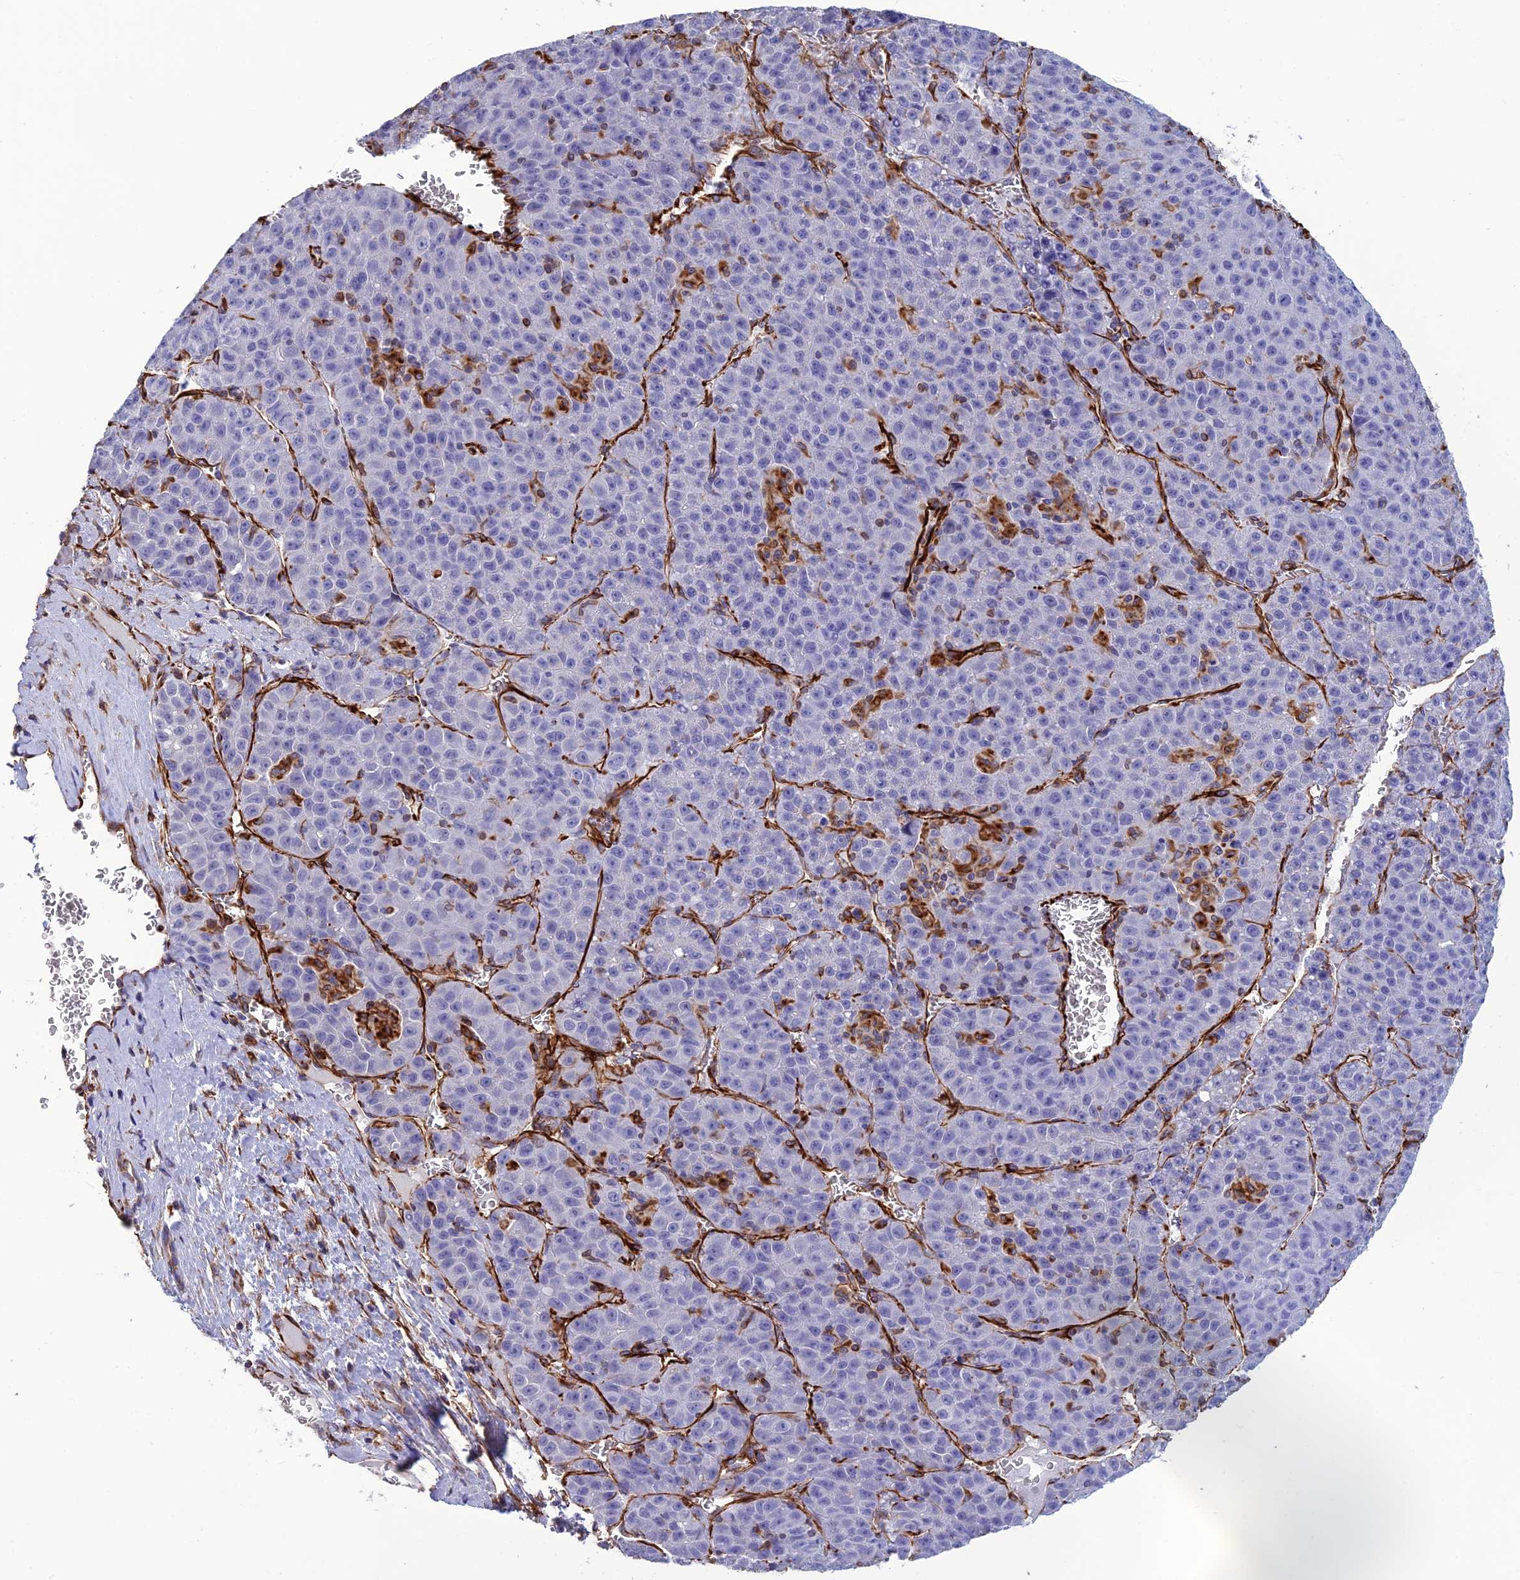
{"staining": {"intensity": "negative", "quantity": "none", "location": "none"}, "tissue": "liver cancer", "cell_type": "Tumor cells", "image_type": "cancer", "snomed": [{"axis": "morphology", "description": "Carcinoma, Hepatocellular, NOS"}, {"axis": "topography", "description": "Liver"}], "caption": "An IHC micrograph of liver cancer (hepatocellular carcinoma) is shown. There is no staining in tumor cells of liver cancer (hepatocellular carcinoma). The staining is performed using DAB brown chromogen with nuclei counter-stained in using hematoxylin.", "gene": "FBXL20", "patient": {"sex": "female", "age": 53}}